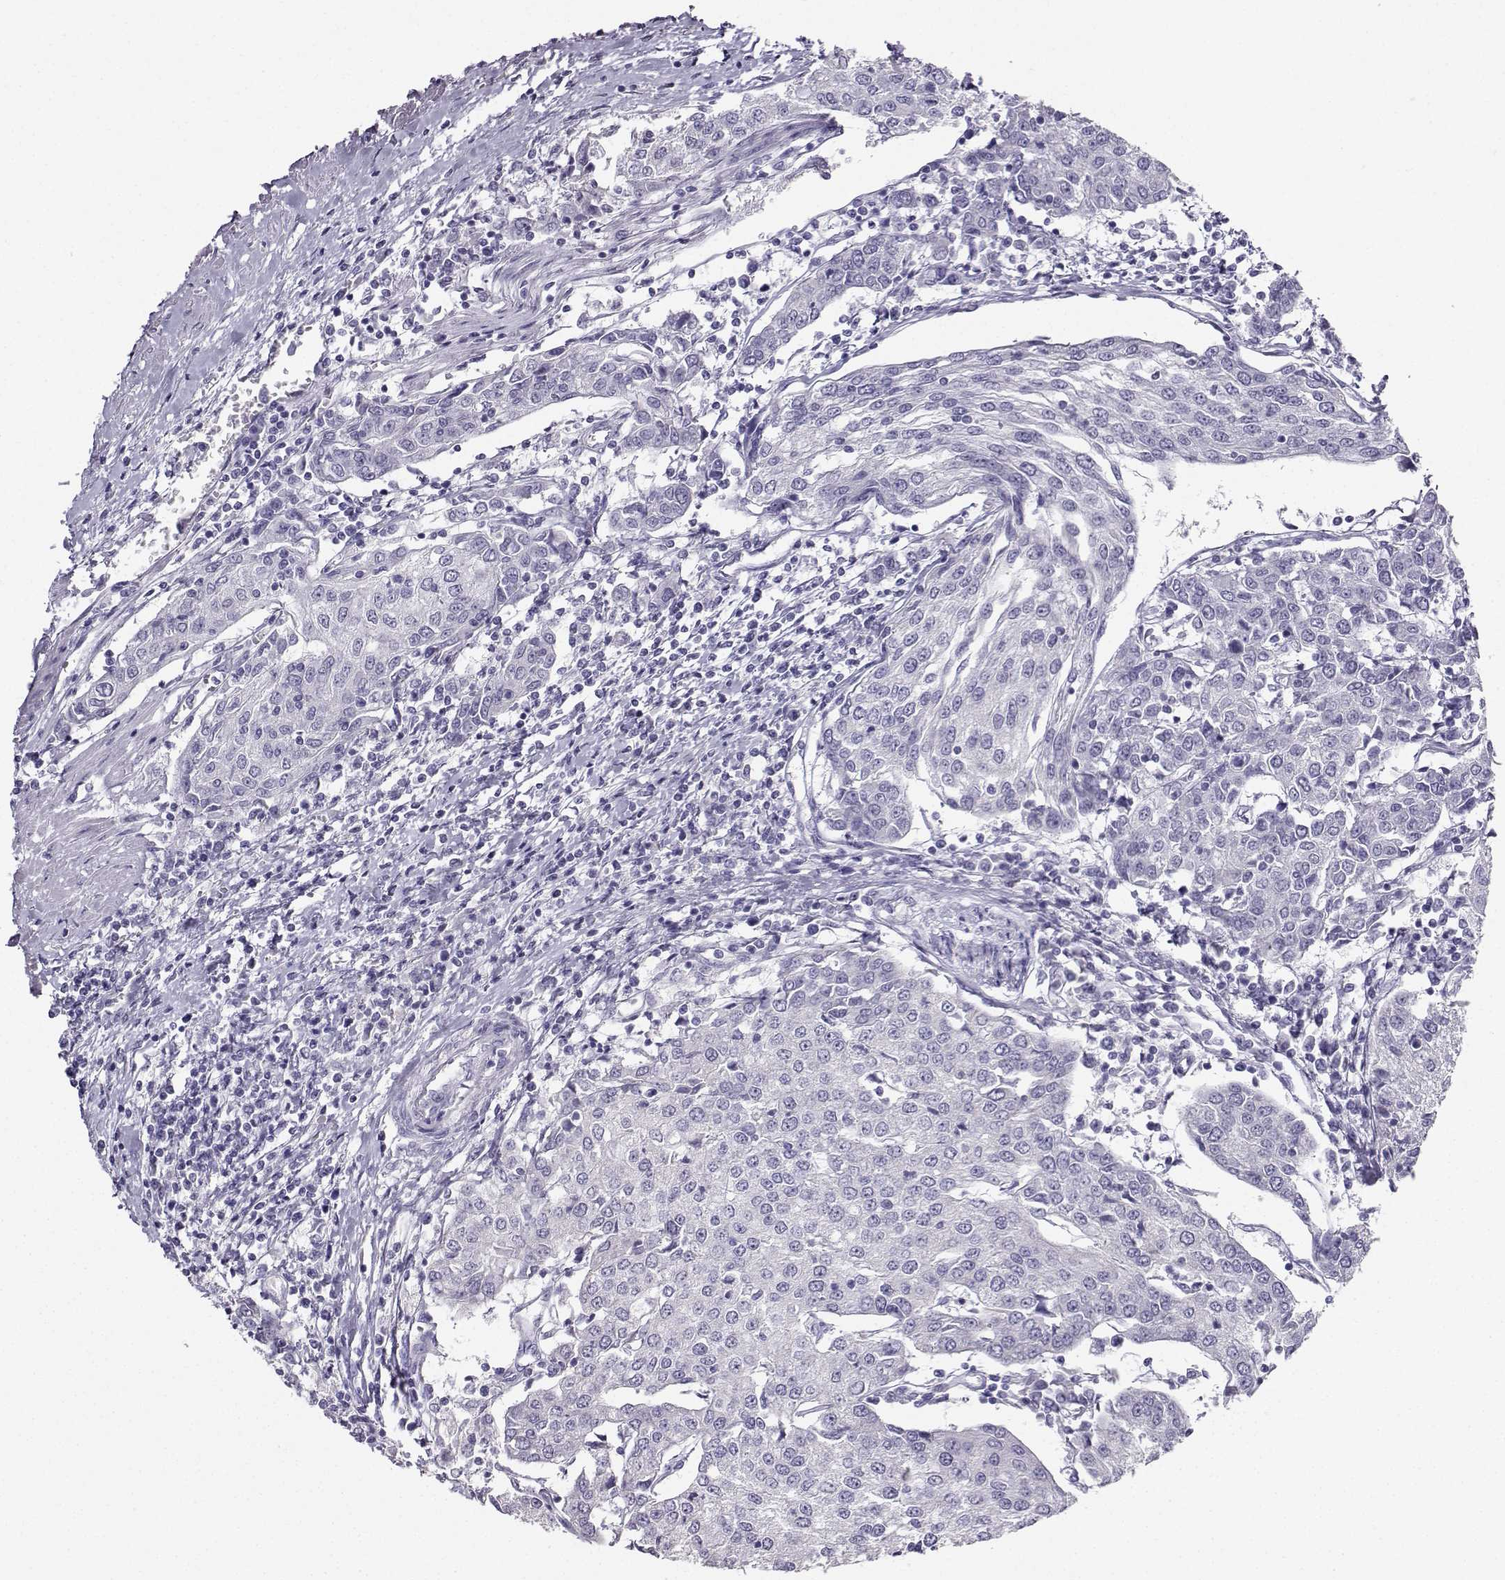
{"staining": {"intensity": "negative", "quantity": "none", "location": "none"}, "tissue": "urothelial cancer", "cell_type": "Tumor cells", "image_type": "cancer", "snomed": [{"axis": "morphology", "description": "Urothelial carcinoma, High grade"}, {"axis": "topography", "description": "Urinary bladder"}], "caption": "This is an immunohistochemistry micrograph of urothelial cancer. There is no positivity in tumor cells.", "gene": "AVP", "patient": {"sex": "female", "age": 85}}